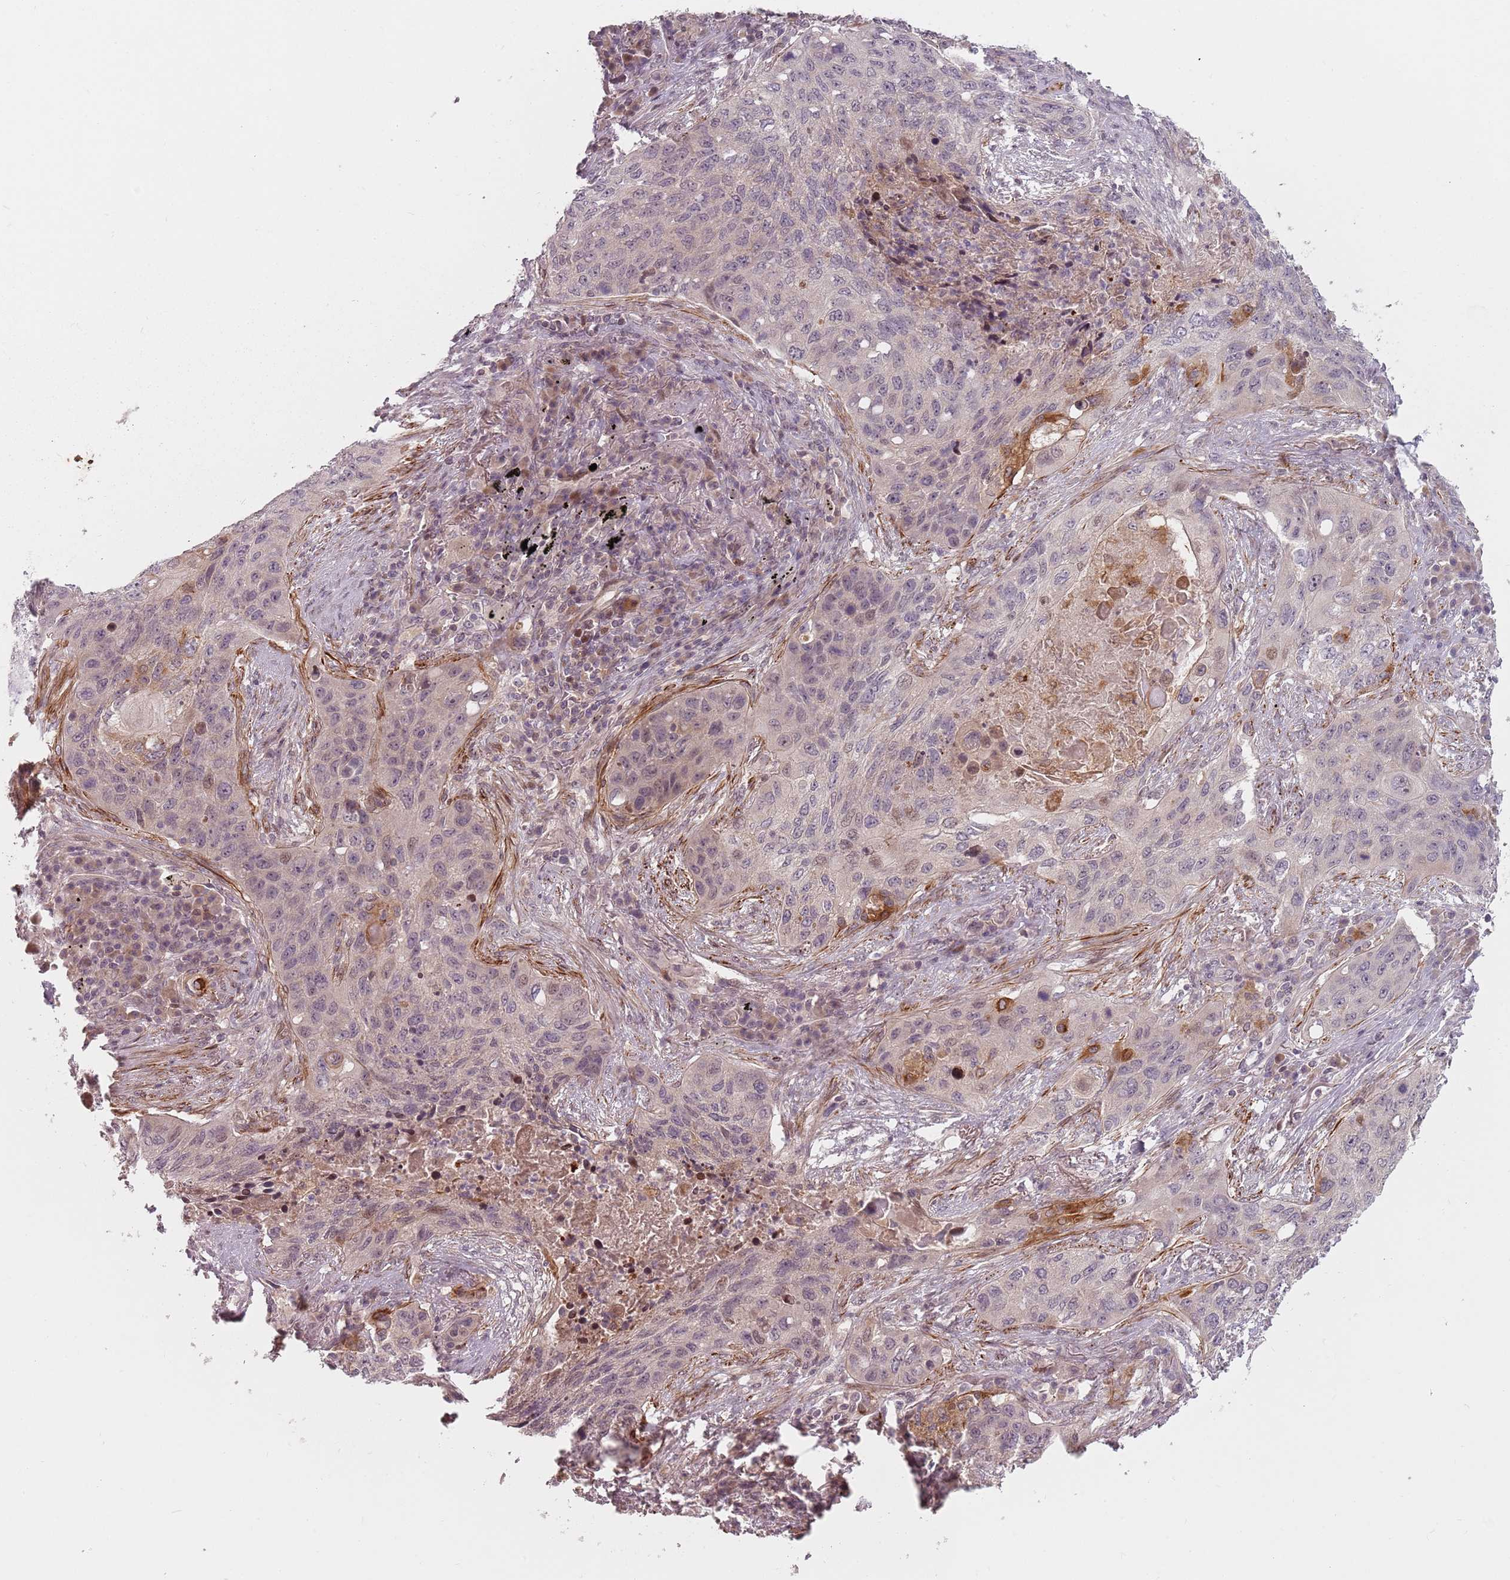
{"staining": {"intensity": "strong", "quantity": "<25%", "location": "cytoplasmic/membranous"}, "tissue": "lung cancer", "cell_type": "Tumor cells", "image_type": "cancer", "snomed": [{"axis": "morphology", "description": "Squamous cell carcinoma, NOS"}, {"axis": "topography", "description": "Lung"}], "caption": "This is a photomicrograph of IHC staining of lung squamous cell carcinoma, which shows strong staining in the cytoplasmic/membranous of tumor cells.", "gene": "RPS6KA2", "patient": {"sex": "female", "age": 63}}